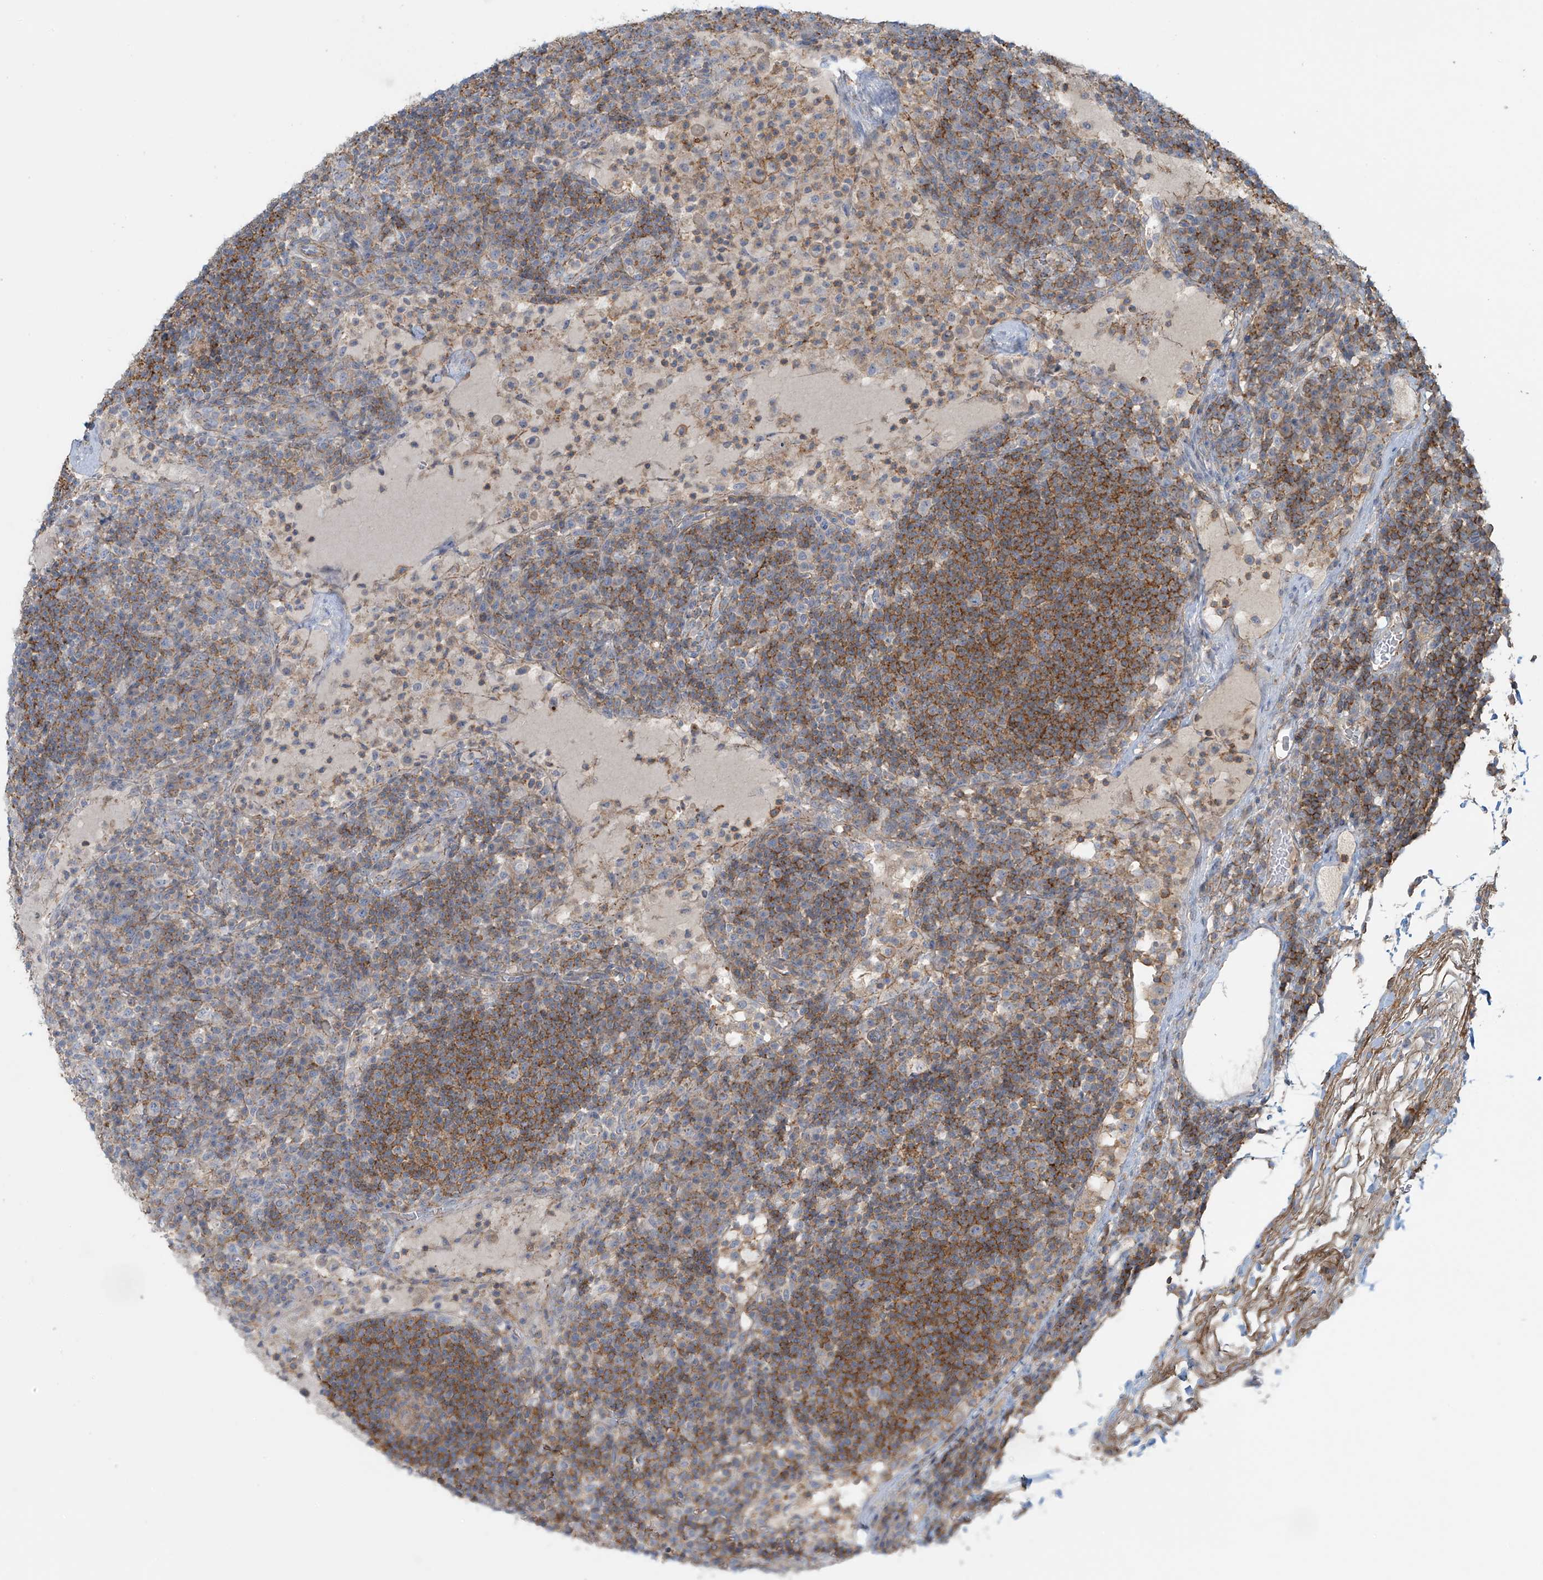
{"staining": {"intensity": "negative", "quantity": "none", "location": "none"}, "tissue": "lymph node", "cell_type": "Germinal center cells", "image_type": "normal", "snomed": [{"axis": "morphology", "description": "Normal tissue, NOS"}, {"axis": "topography", "description": "Lymph node"}], "caption": "Immunohistochemistry (IHC) image of normal lymph node: lymph node stained with DAB exhibits no significant protein staining in germinal center cells.", "gene": "SLC9A2", "patient": {"sex": "female", "age": 53}}